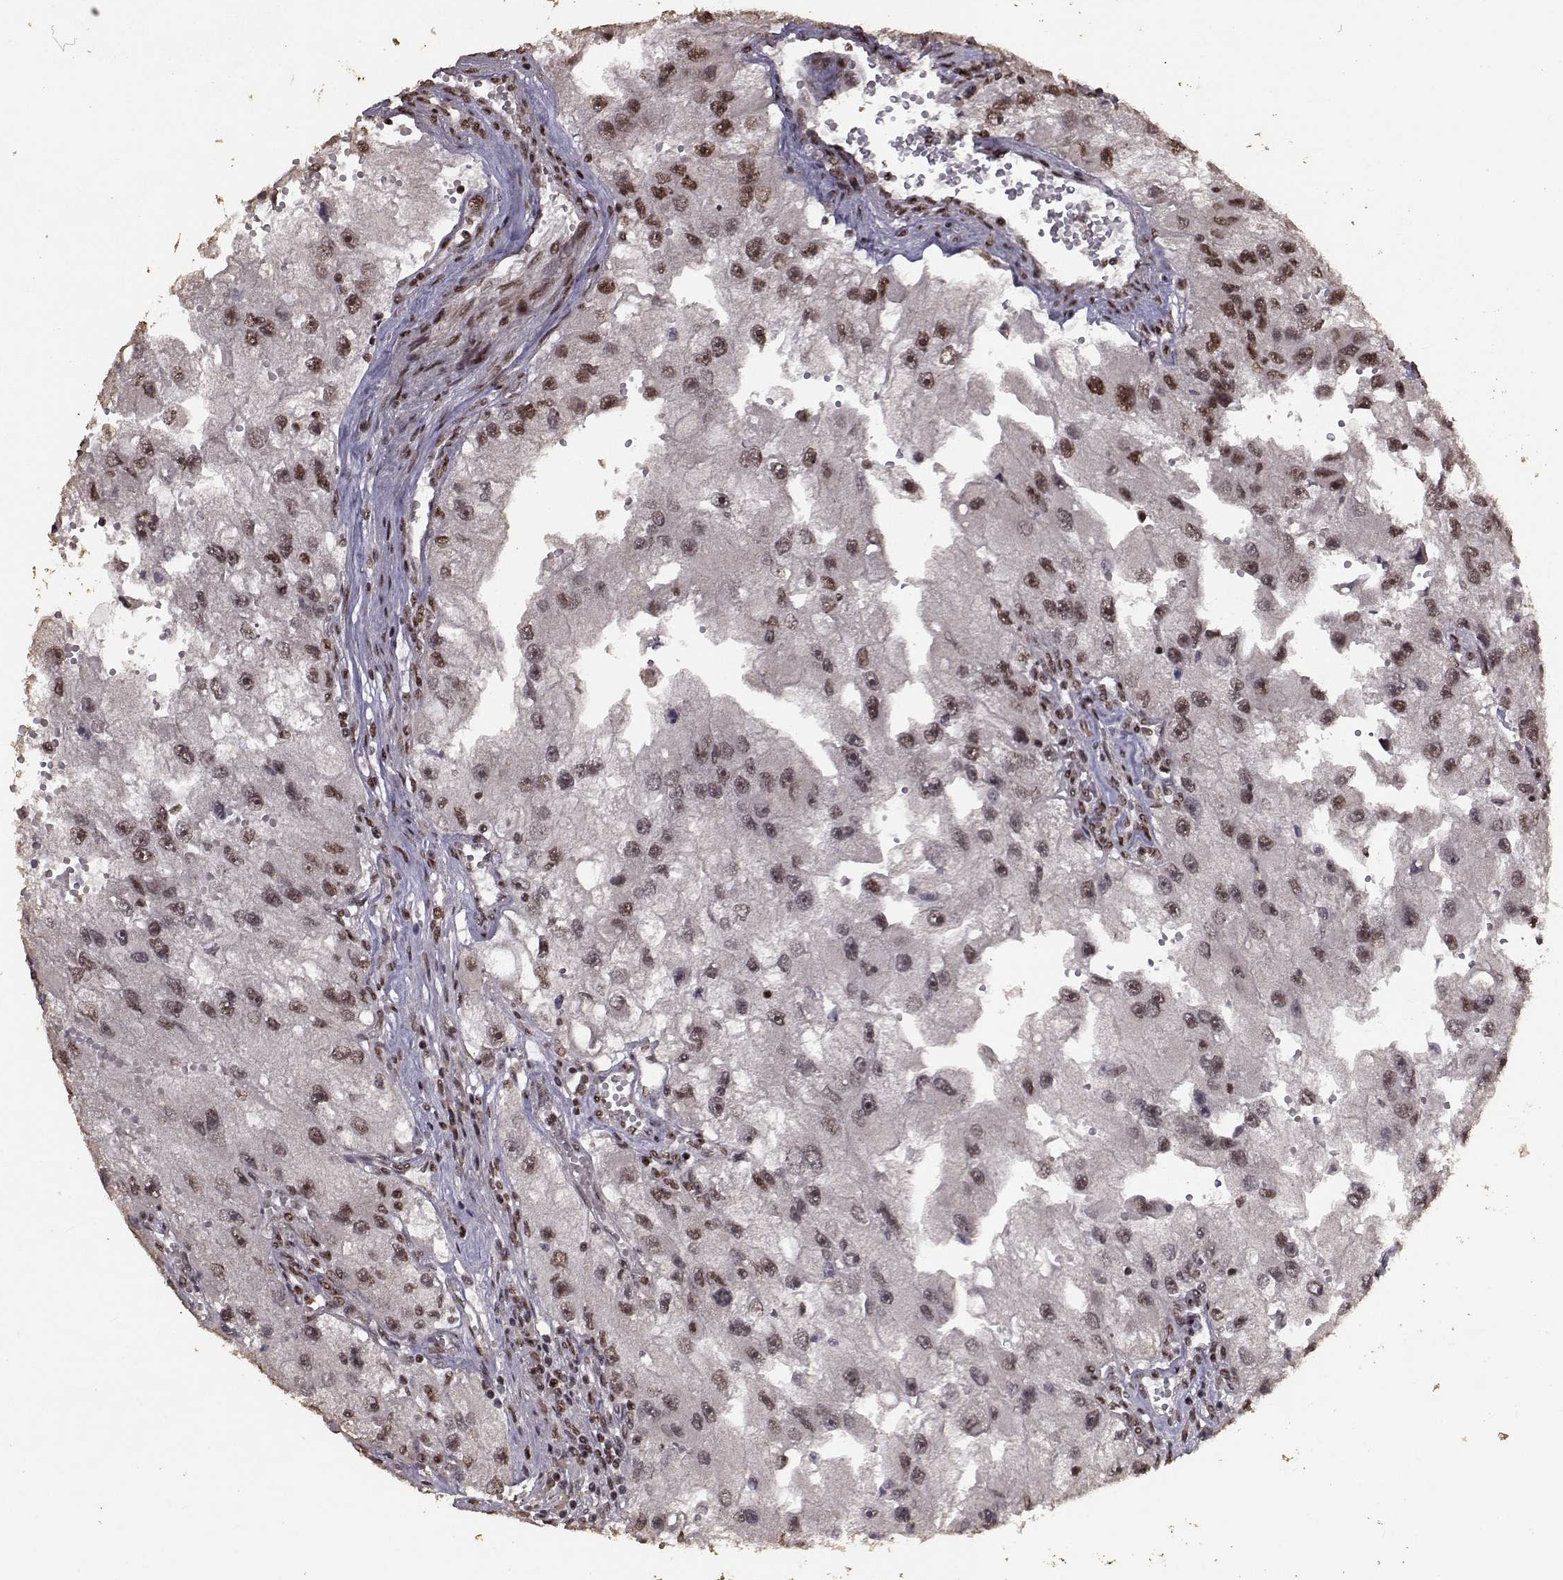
{"staining": {"intensity": "strong", "quantity": "25%-75%", "location": "nuclear"}, "tissue": "renal cancer", "cell_type": "Tumor cells", "image_type": "cancer", "snomed": [{"axis": "morphology", "description": "Adenocarcinoma, NOS"}, {"axis": "topography", "description": "Kidney"}], "caption": "Renal cancer (adenocarcinoma) stained for a protein demonstrates strong nuclear positivity in tumor cells. (DAB IHC, brown staining for protein, blue staining for nuclei).", "gene": "SF1", "patient": {"sex": "male", "age": 63}}